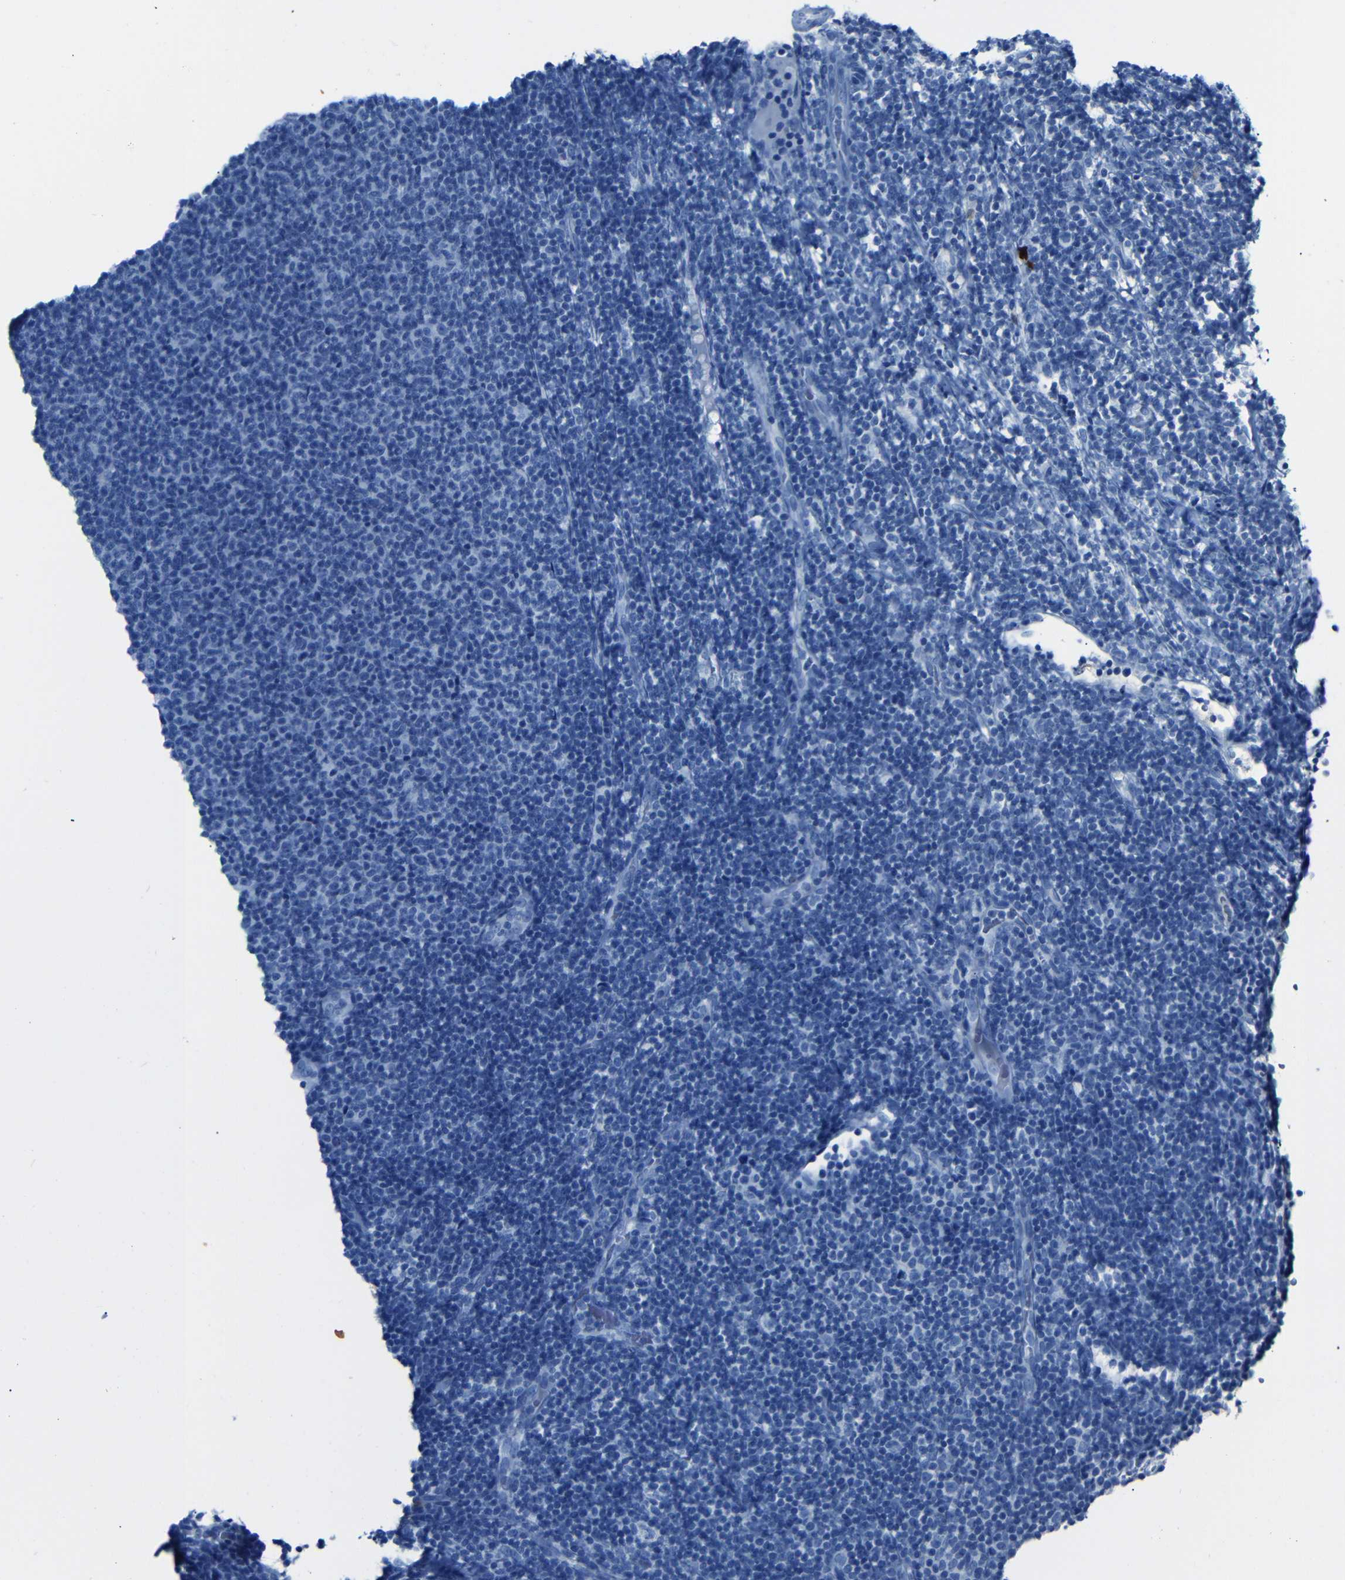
{"staining": {"intensity": "negative", "quantity": "none", "location": "none"}, "tissue": "lymphoma", "cell_type": "Tumor cells", "image_type": "cancer", "snomed": [{"axis": "morphology", "description": "Malignant lymphoma, non-Hodgkin's type, Low grade"}, {"axis": "topography", "description": "Lymph node"}], "caption": "Malignant lymphoma, non-Hodgkin's type (low-grade) was stained to show a protein in brown. There is no significant positivity in tumor cells.", "gene": "CLDN11", "patient": {"sex": "male", "age": 66}}